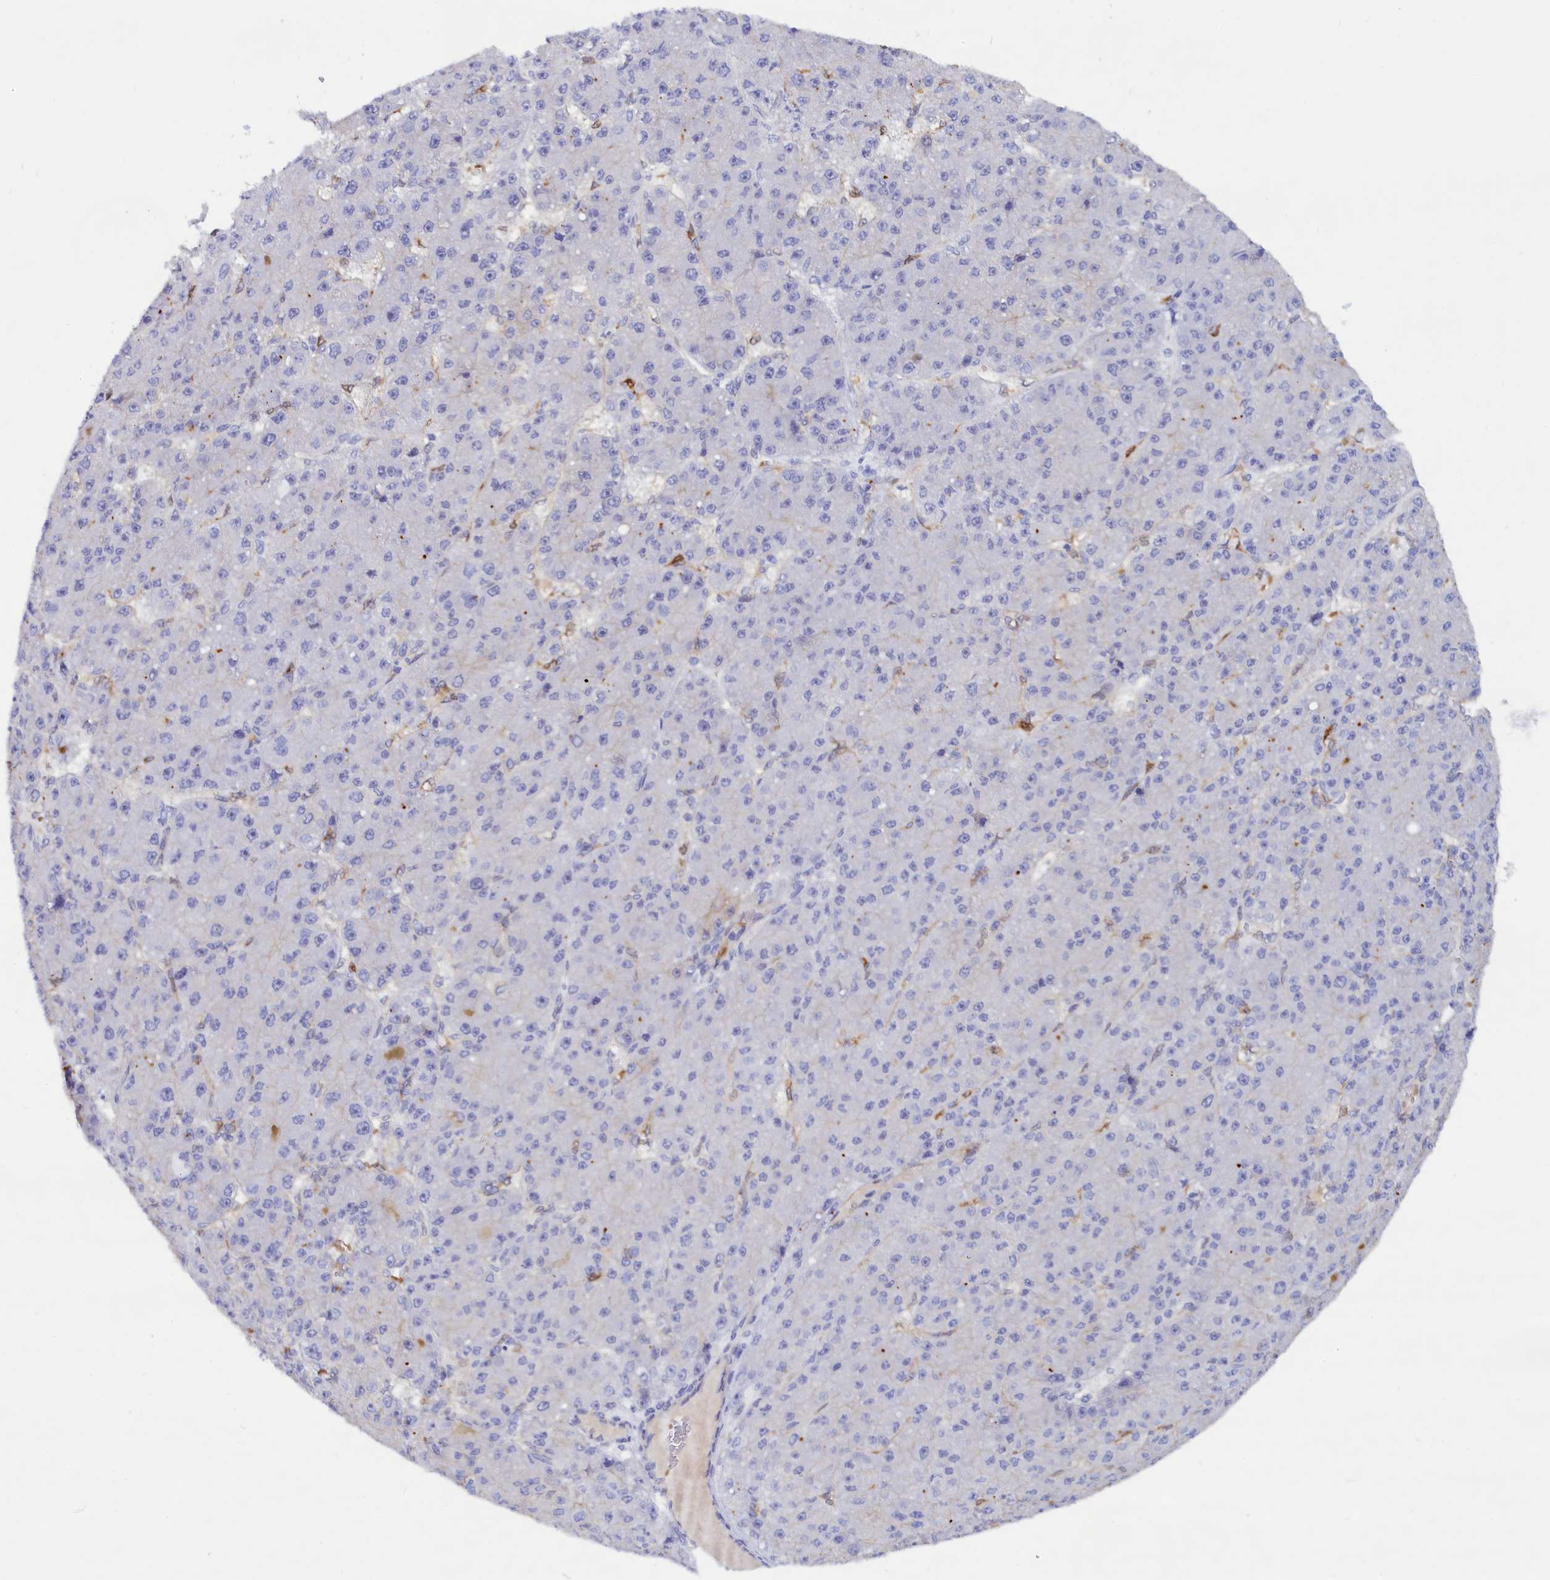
{"staining": {"intensity": "negative", "quantity": "none", "location": "none"}, "tissue": "liver cancer", "cell_type": "Tumor cells", "image_type": "cancer", "snomed": [{"axis": "morphology", "description": "Carcinoma, Hepatocellular, NOS"}, {"axis": "topography", "description": "Liver"}], "caption": "This is an immunohistochemistry (IHC) image of liver cancer. There is no staining in tumor cells.", "gene": "ABCC12", "patient": {"sex": "male", "age": 67}}